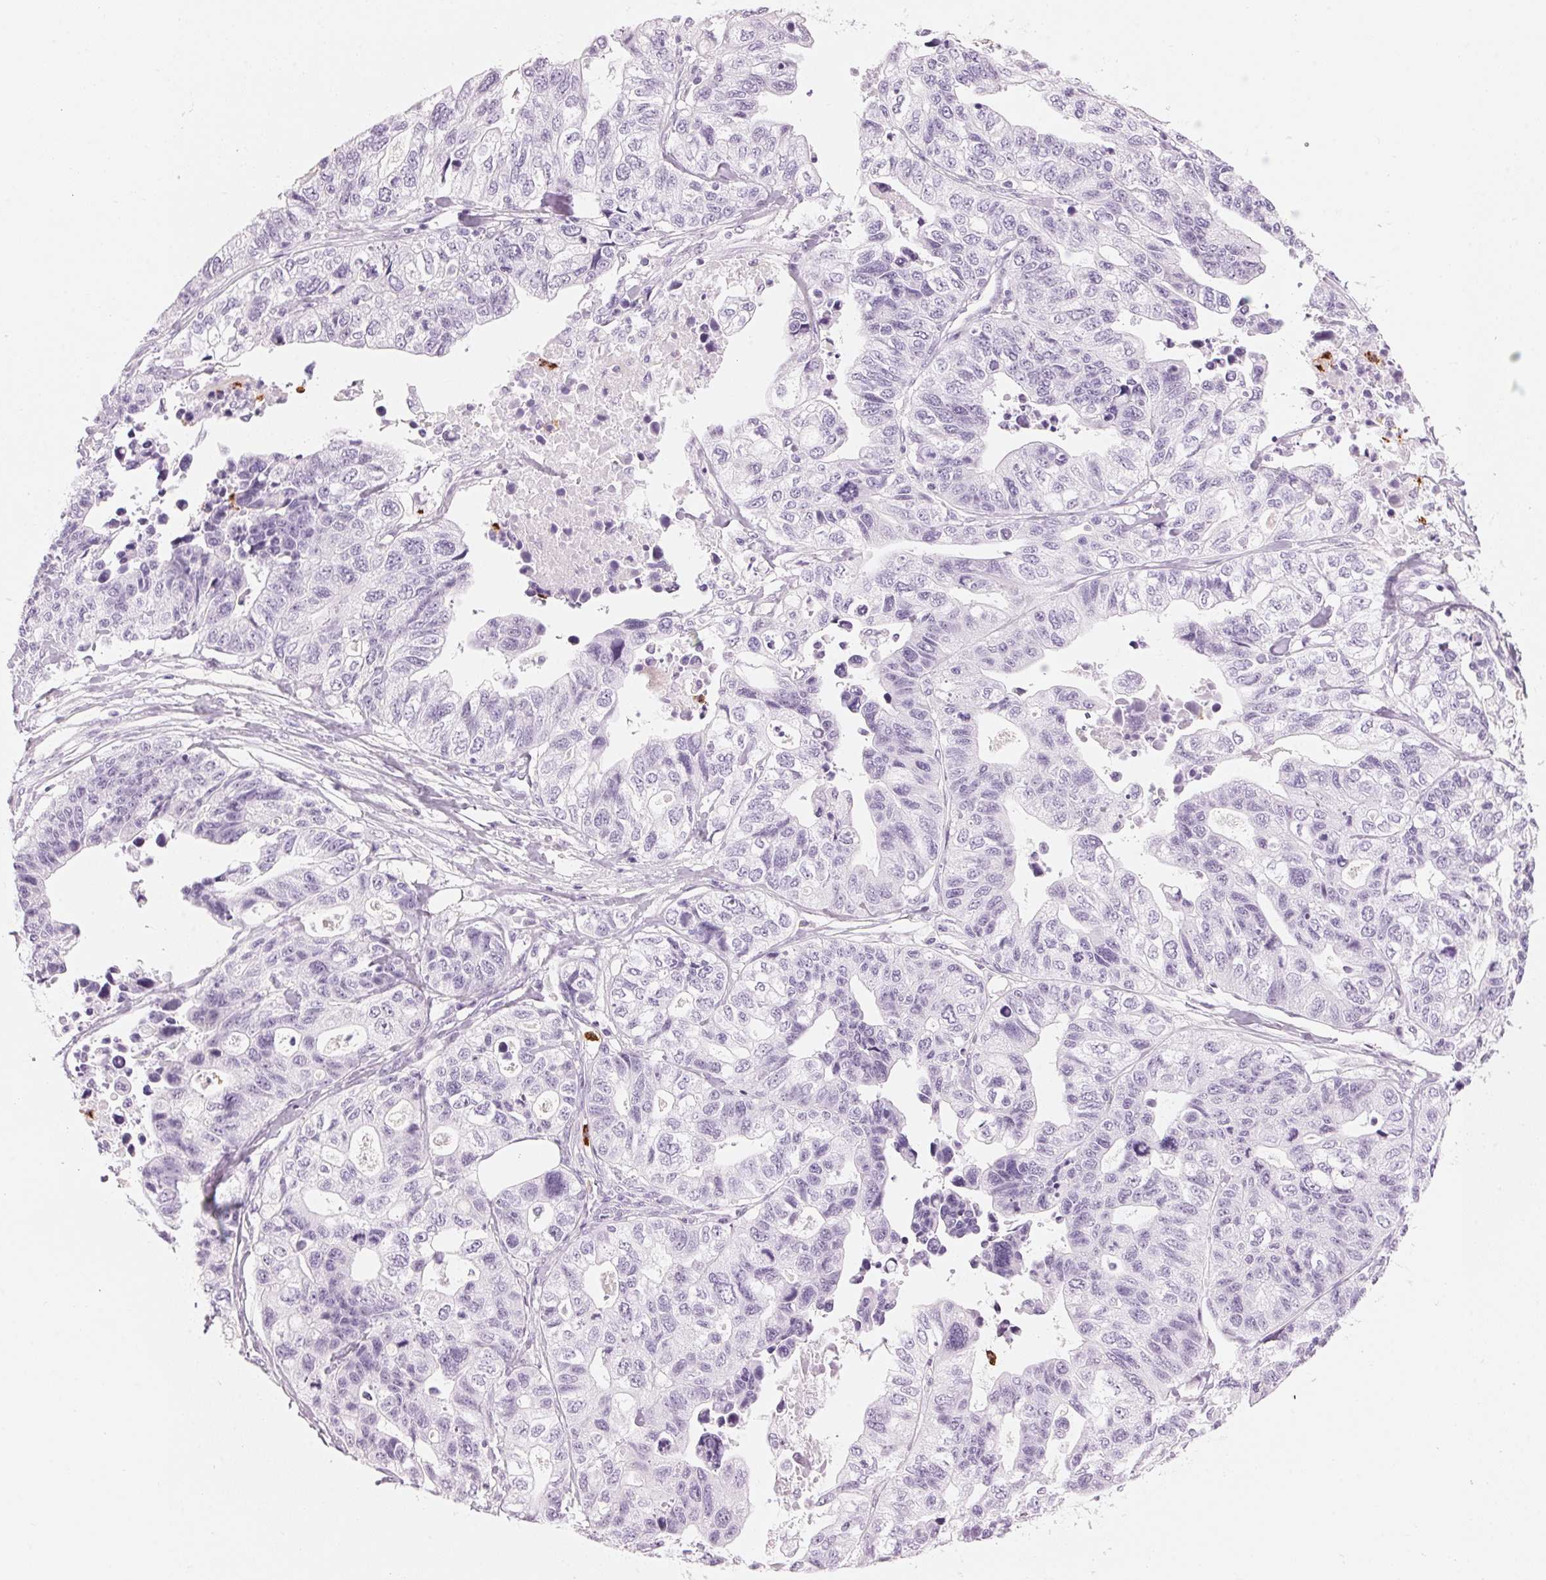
{"staining": {"intensity": "negative", "quantity": "none", "location": "none"}, "tissue": "stomach cancer", "cell_type": "Tumor cells", "image_type": "cancer", "snomed": [{"axis": "morphology", "description": "Adenocarcinoma, NOS"}, {"axis": "topography", "description": "Stomach, upper"}], "caption": "Tumor cells show no significant staining in stomach adenocarcinoma.", "gene": "KLK7", "patient": {"sex": "female", "age": 67}}